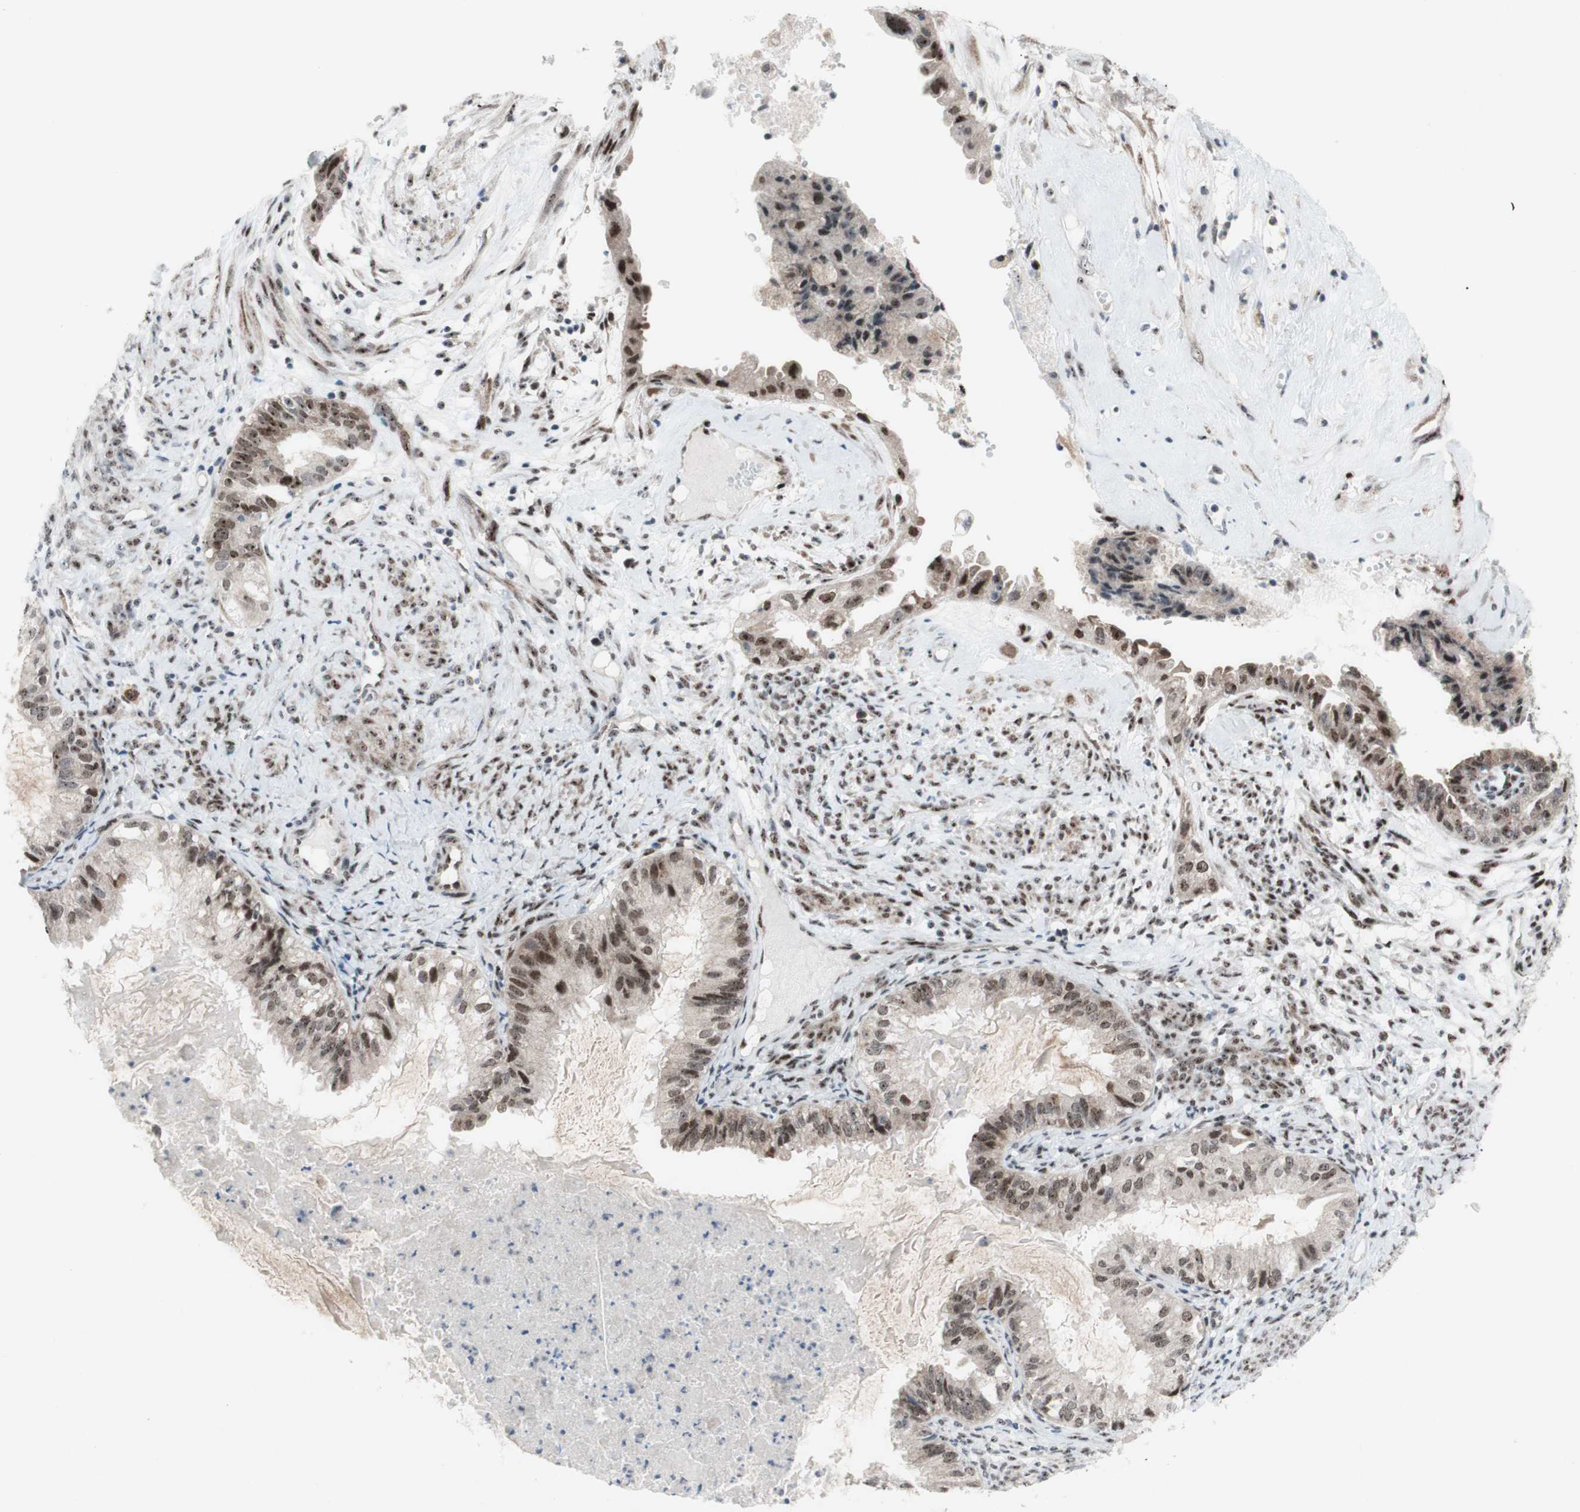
{"staining": {"intensity": "moderate", "quantity": ">75%", "location": "nuclear"}, "tissue": "cervical cancer", "cell_type": "Tumor cells", "image_type": "cancer", "snomed": [{"axis": "morphology", "description": "Normal tissue, NOS"}, {"axis": "morphology", "description": "Adenocarcinoma, NOS"}, {"axis": "topography", "description": "Cervix"}, {"axis": "topography", "description": "Endometrium"}], "caption": "IHC photomicrograph of neoplastic tissue: human cervical adenocarcinoma stained using immunohistochemistry exhibits medium levels of moderate protein expression localized specifically in the nuclear of tumor cells, appearing as a nuclear brown color.", "gene": "POLR1A", "patient": {"sex": "female", "age": 86}}